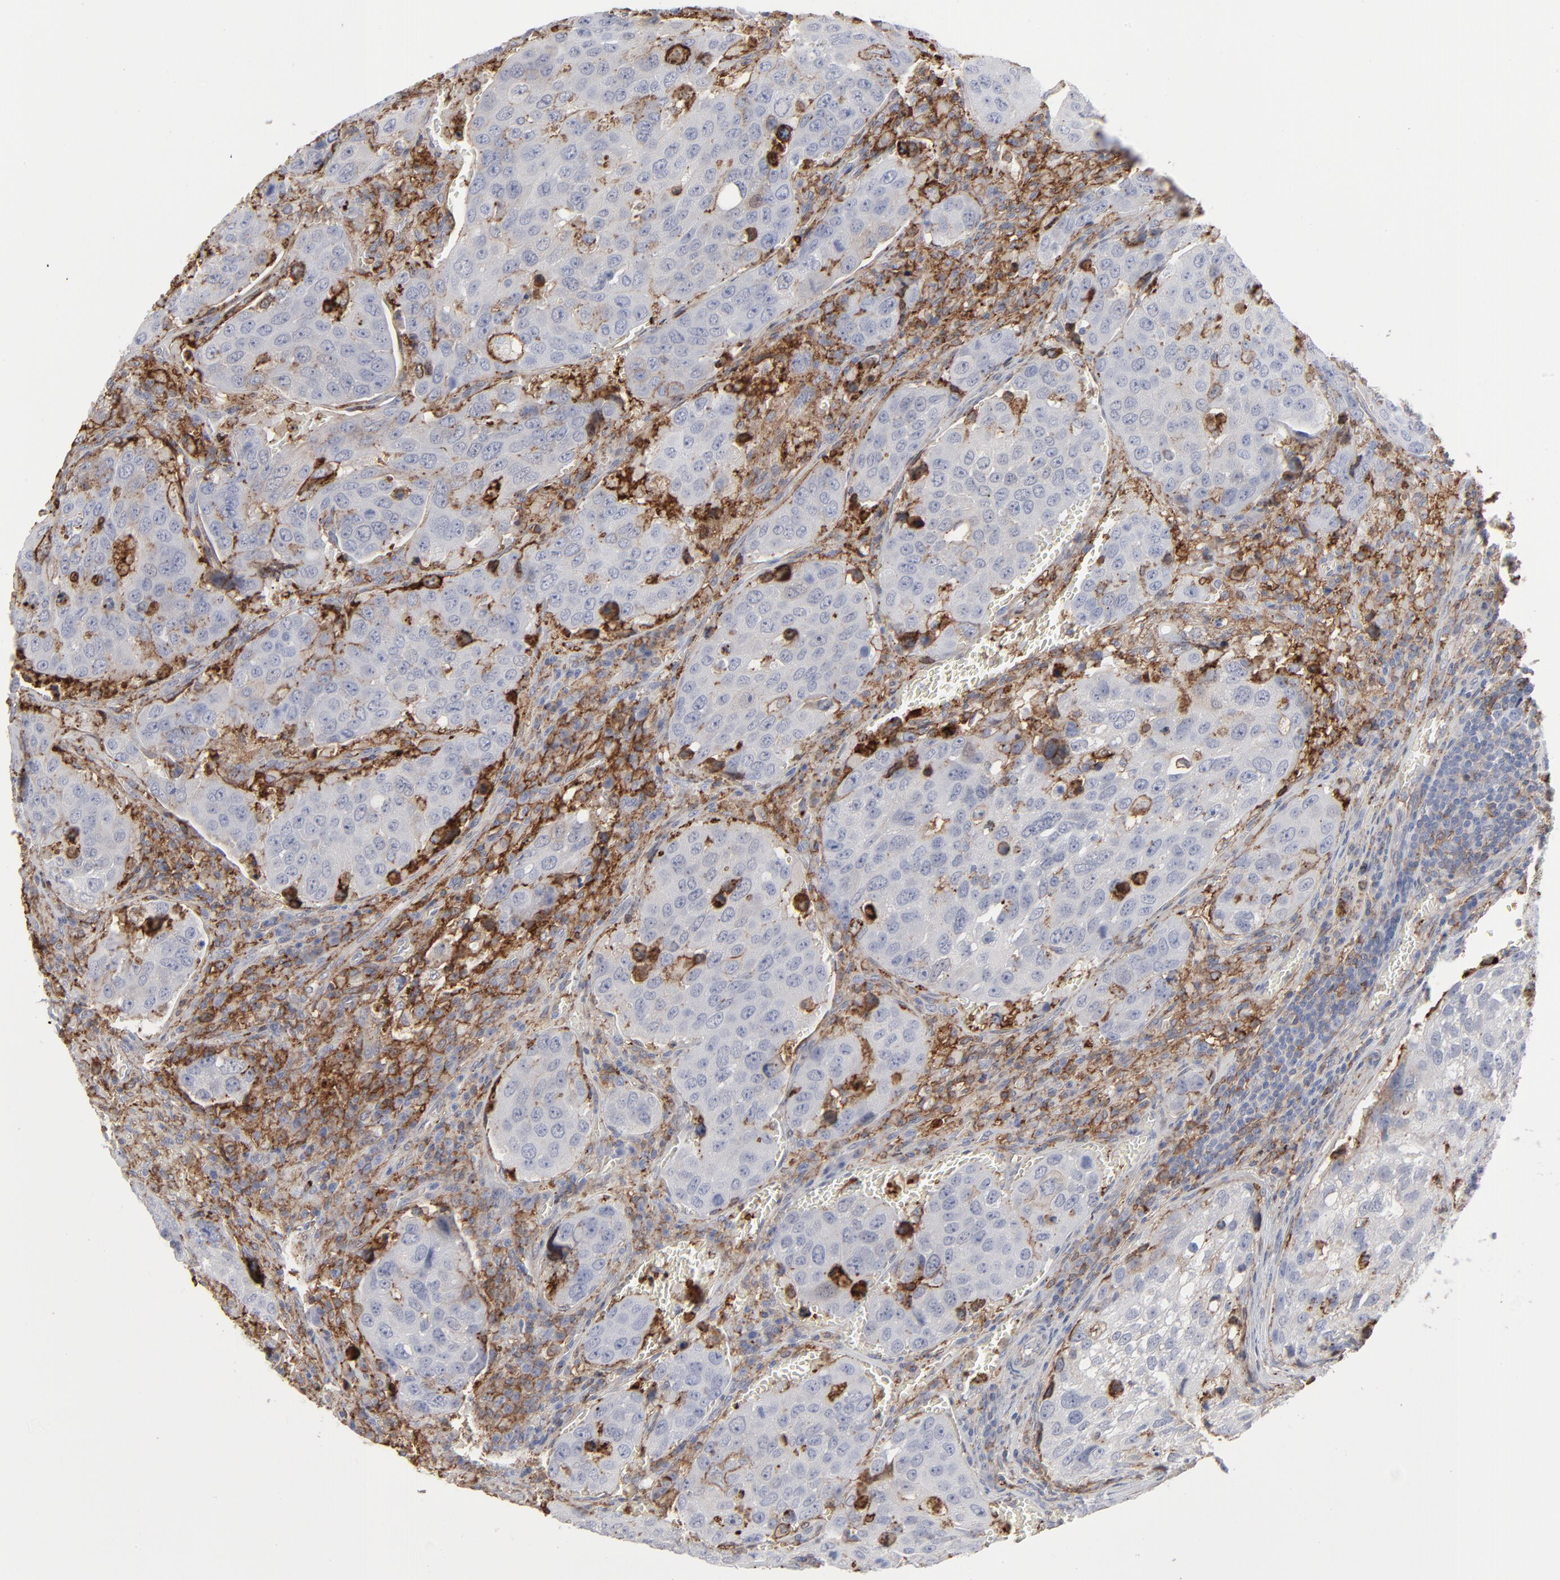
{"staining": {"intensity": "moderate", "quantity": "25%-75%", "location": "cytoplasmic/membranous"}, "tissue": "urothelial cancer", "cell_type": "Tumor cells", "image_type": "cancer", "snomed": [{"axis": "morphology", "description": "Urothelial carcinoma, High grade"}, {"axis": "topography", "description": "Lymph node"}, {"axis": "topography", "description": "Urinary bladder"}], "caption": "Protein expression analysis of urothelial cancer displays moderate cytoplasmic/membranous positivity in about 25%-75% of tumor cells.", "gene": "ANXA5", "patient": {"sex": "male", "age": 51}}